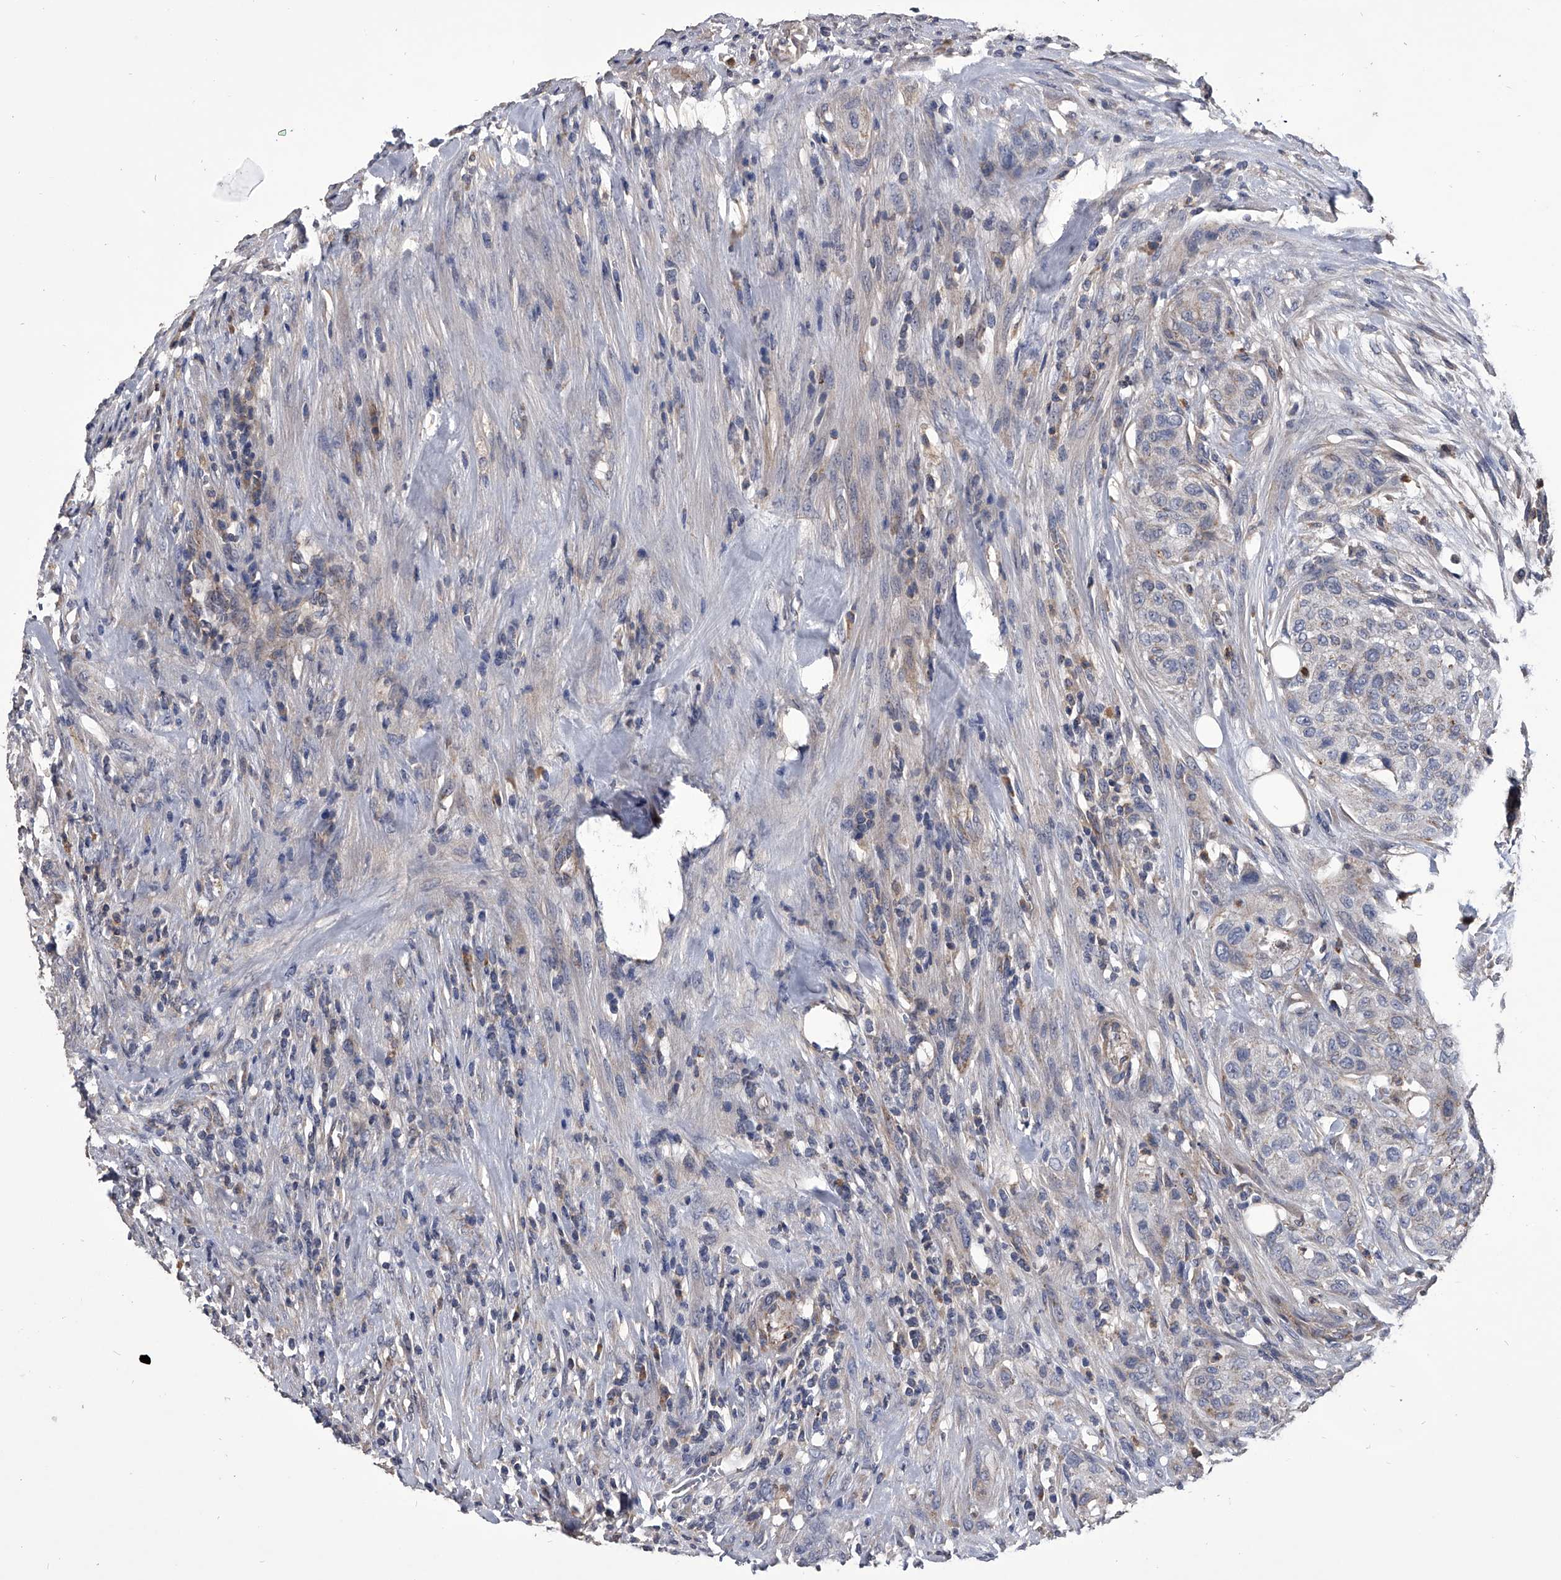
{"staining": {"intensity": "negative", "quantity": "none", "location": "none"}, "tissue": "urothelial cancer", "cell_type": "Tumor cells", "image_type": "cancer", "snomed": [{"axis": "morphology", "description": "Urothelial carcinoma, High grade"}, {"axis": "topography", "description": "Urinary bladder"}], "caption": "Immunohistochemistry histopathology image of urothelial cancer stained for a protein (brown), which reveals no expression in tumor cells.", "gene": "NRP1", "patient": {"sex": "male", "age": 35}}